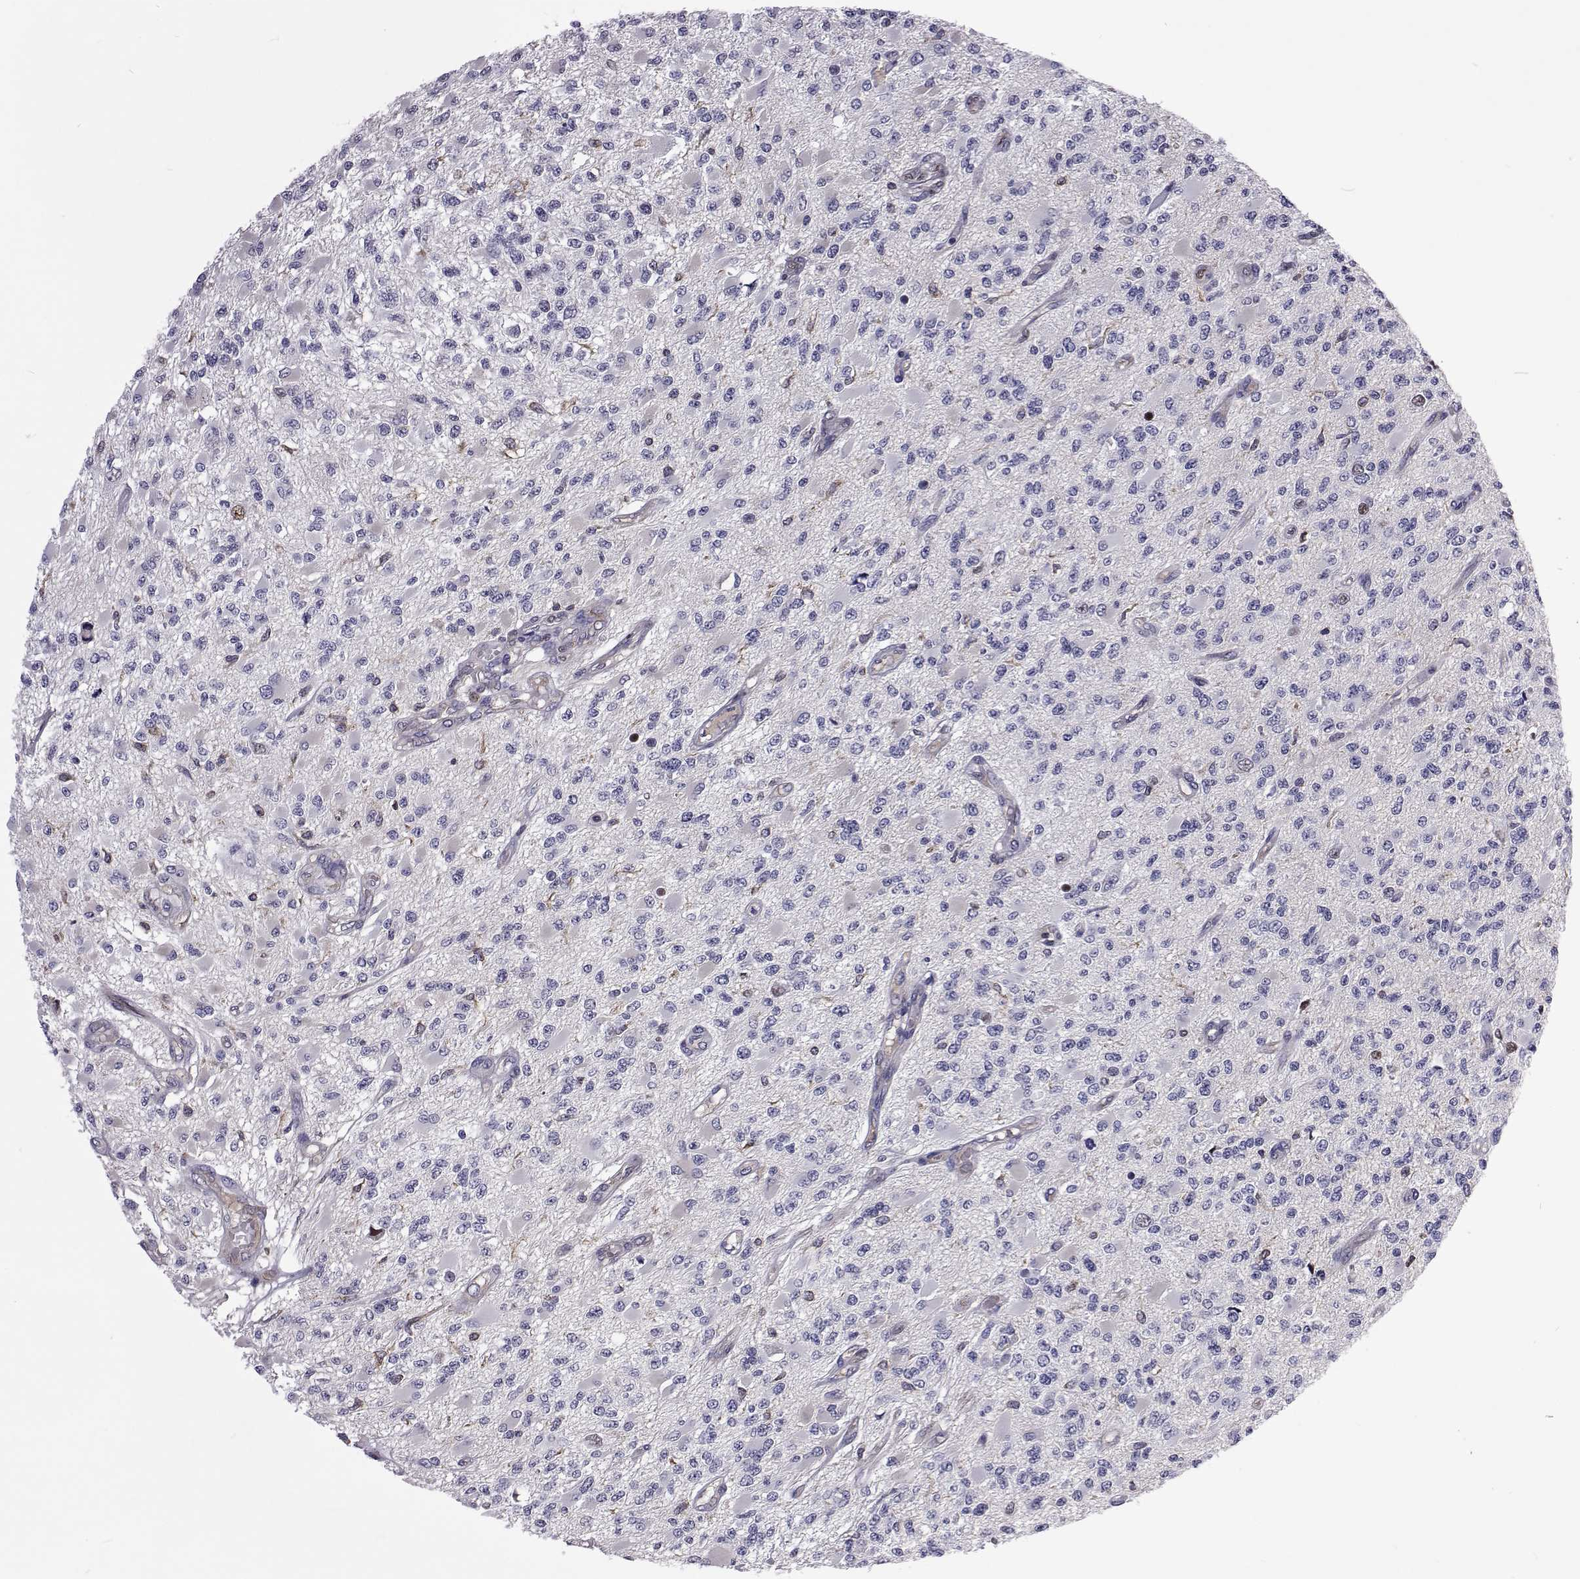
{"staining": {"intensity": "negative", "quantity": "none", "location": "none"}, "tissue": "glioma", "cell_type": "Tumor cells", "image_type": "cancer", "snomed": [{"axis": "morphology", "description": "Glioma, malignant, High grade"}, {"axis": "topography", "description": "Brain"}], "caption": "Immunohistochemical staining of human glioma demonstrates no significant positivity in tumor cells.", "gene": "TCF15", "patient": {"sex": "female", "age": 63}}